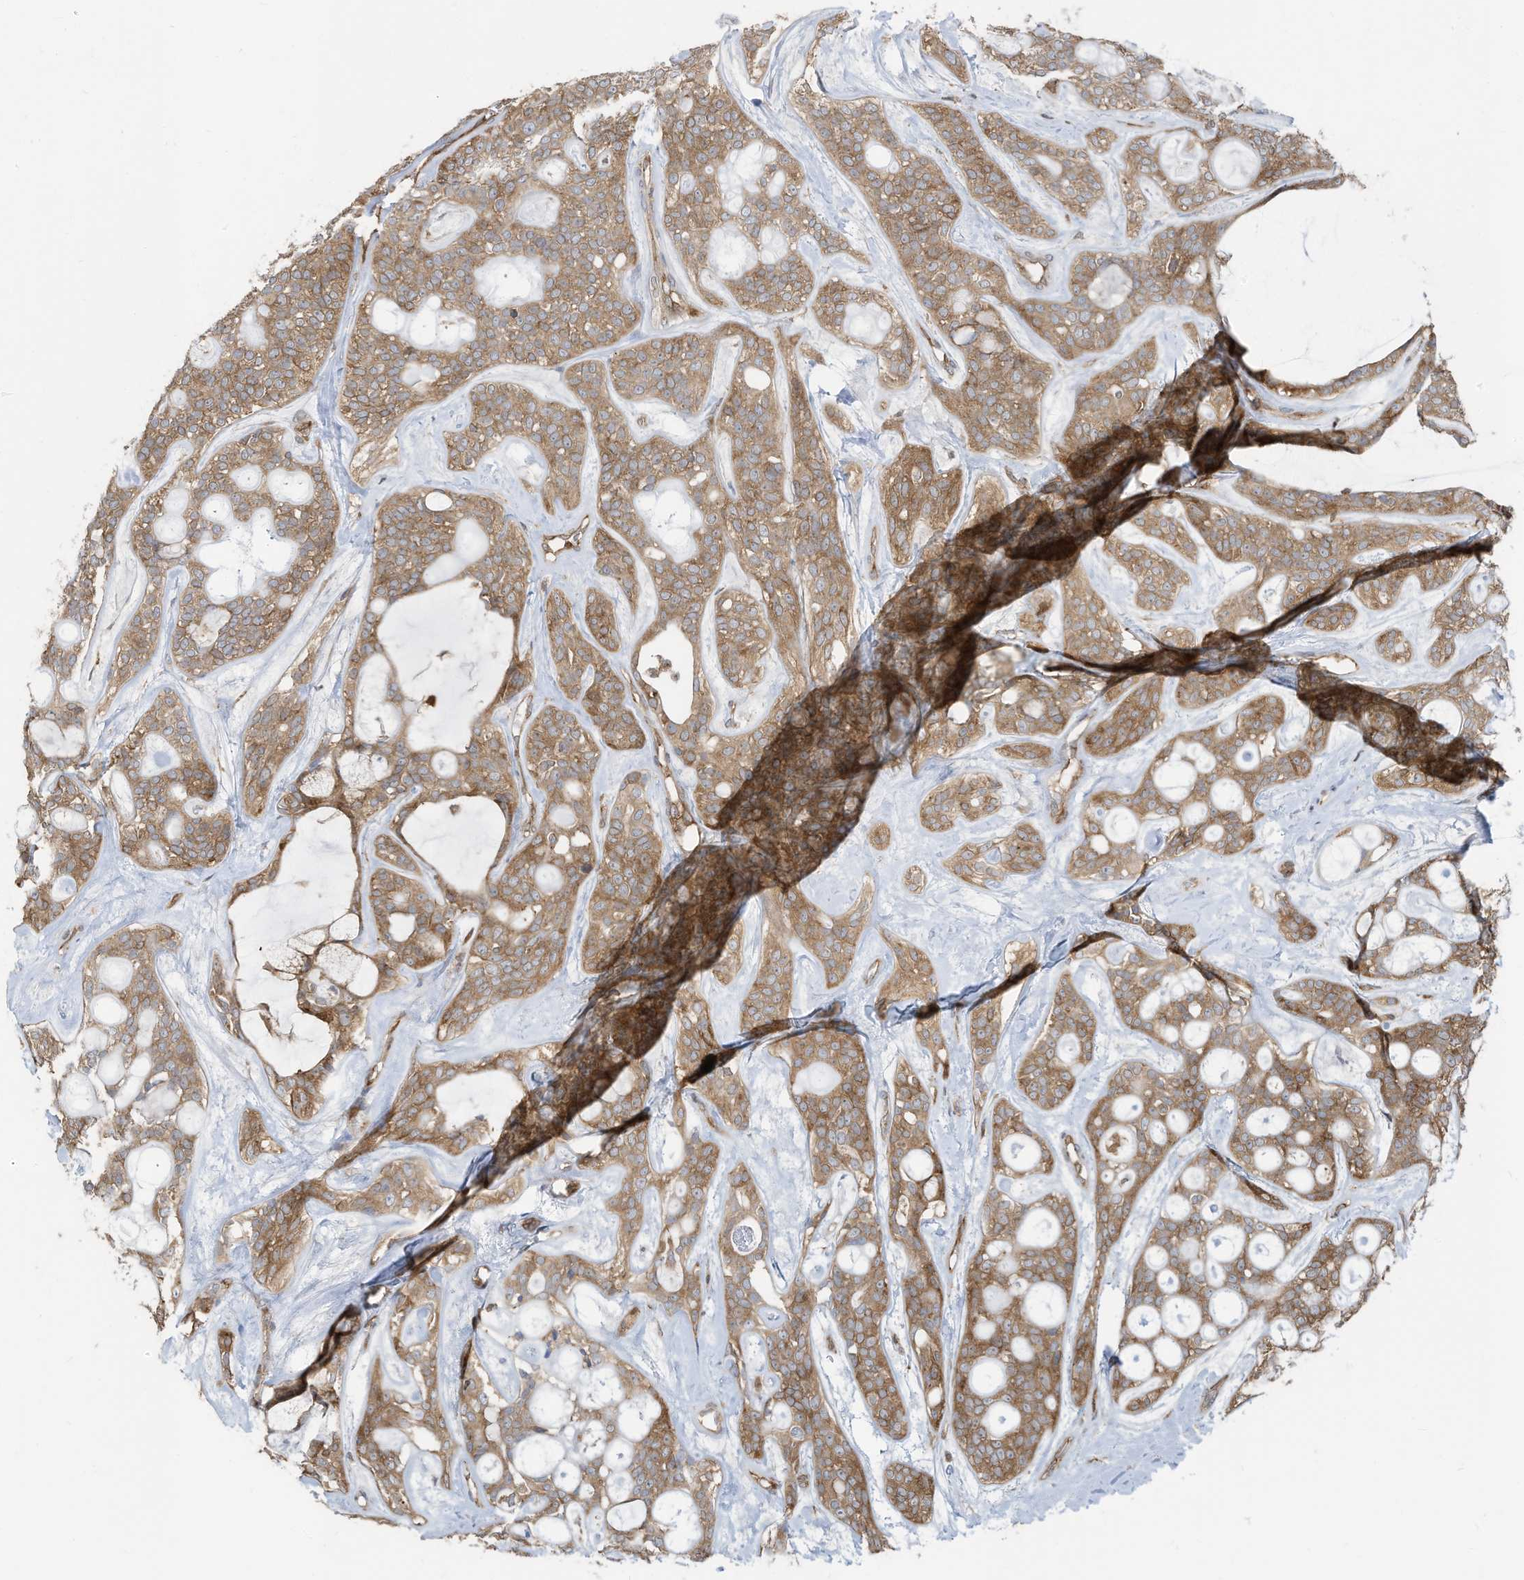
{"staining": {"intensity": "moderate", "quantity": ">75%", "location": "cytoplasmic/membranous"}, "tissue": "head and neck cancer", "cell_type": "Tumor cells", "image_type": "cancer", "snomed": [{"axis": "morphology", "description": "Adenocarcinoma, NOS"}, {"axis": "topography", "description": "Head-Neck"}], "caption": "Head and neck adenocarcinoma stained for a protein (brown) reveals moderate cytoplasmic/membranous positive expression in about >75% of tumor cells.", "gene": "USE1", "patient": {"sex": "male", "age": 66}}